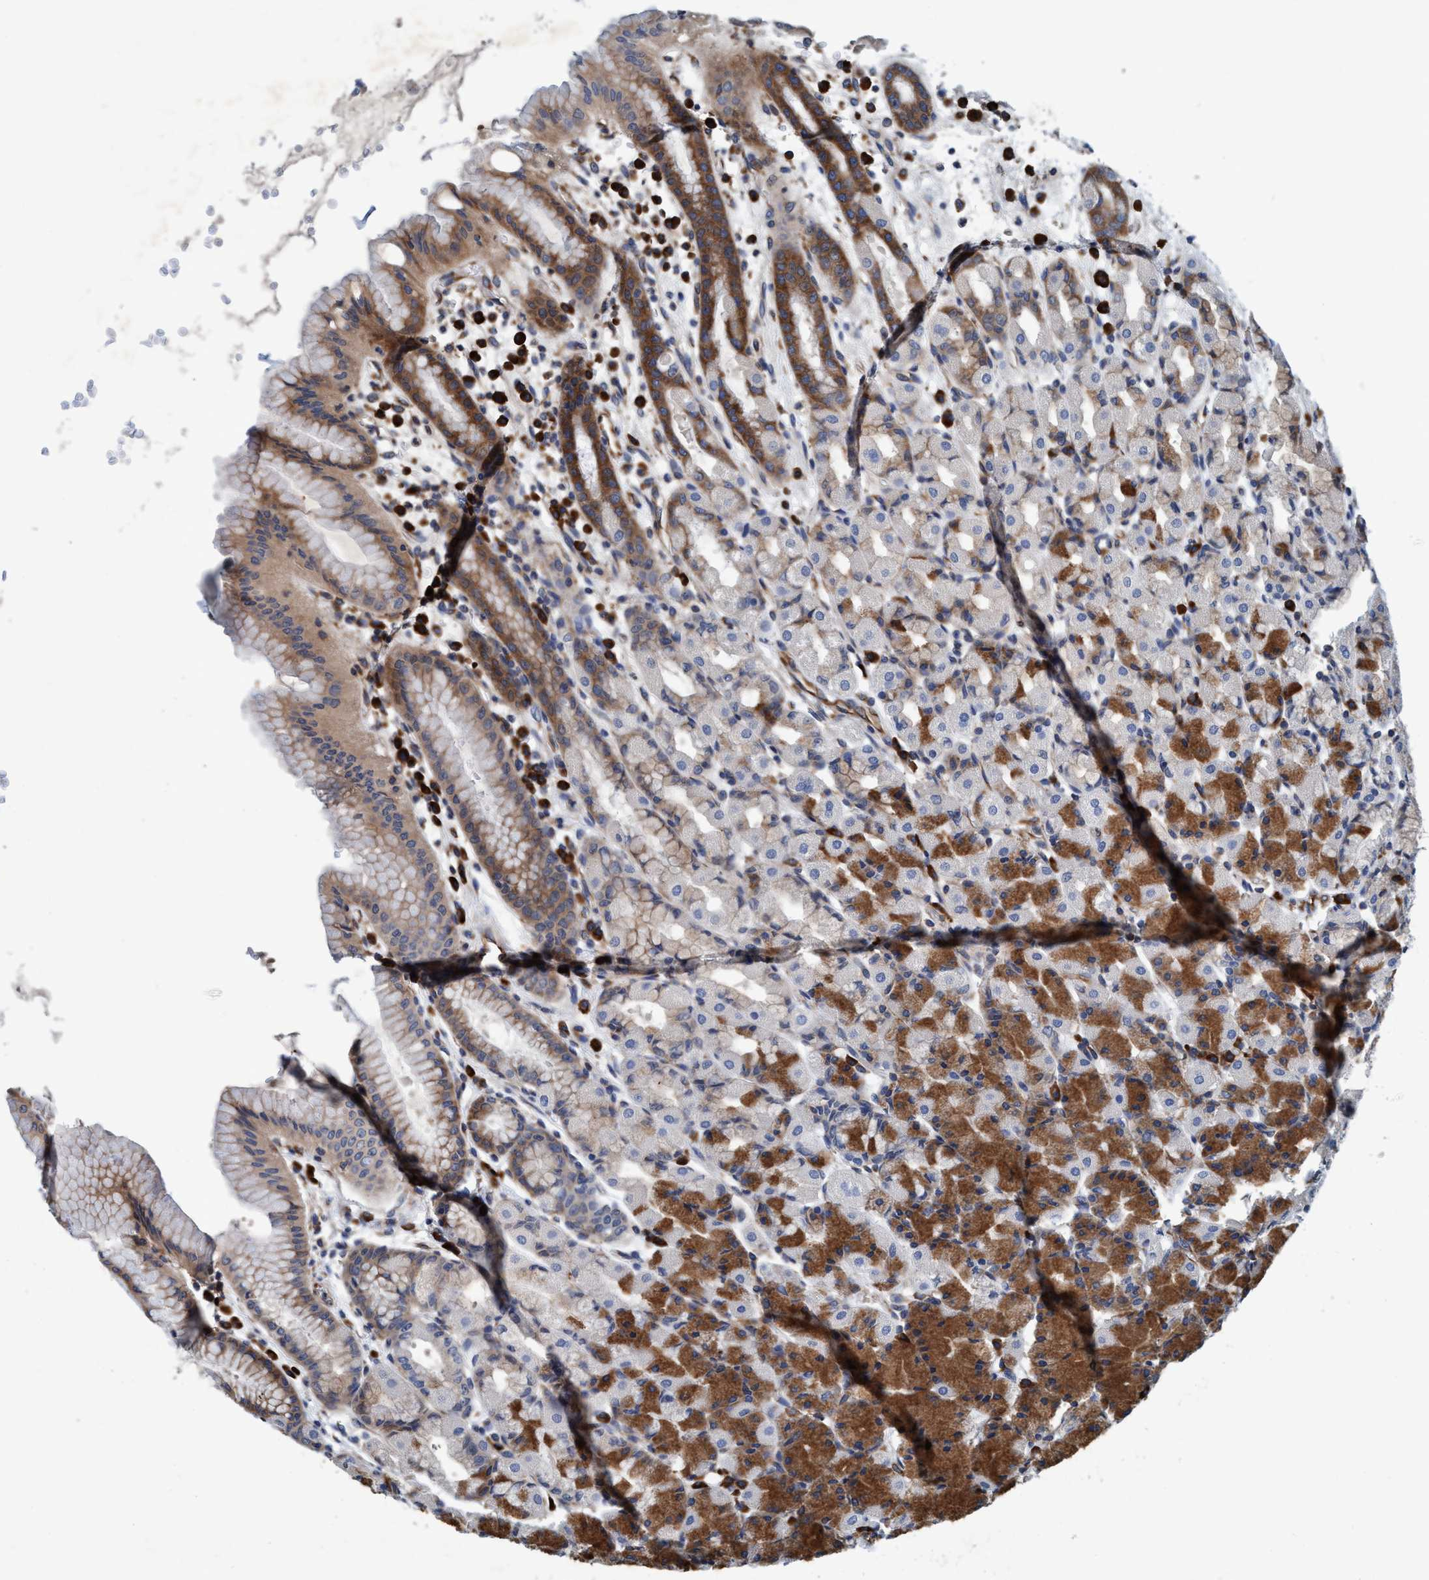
{"staining": {"intensity": "strong", "quantity": "25%-75%", "location": "cytoplasmic/membranous"}, "tissue": "stomach", "cell_type": "Glandular cells", "image_type": "normal", "snomed": [{"axis": "morphology", "description": "Normal tissue, NOS"}, {"axis": "topography", "description": "Stomach, upper"}], "caption": "A photomicrograph of human stomach stained for a protein reveals strong cytoplasmic/membranous brown staining in glandular cells.", "gene": "ENDOG", "patient": {"sex": "male", "age": 68}}